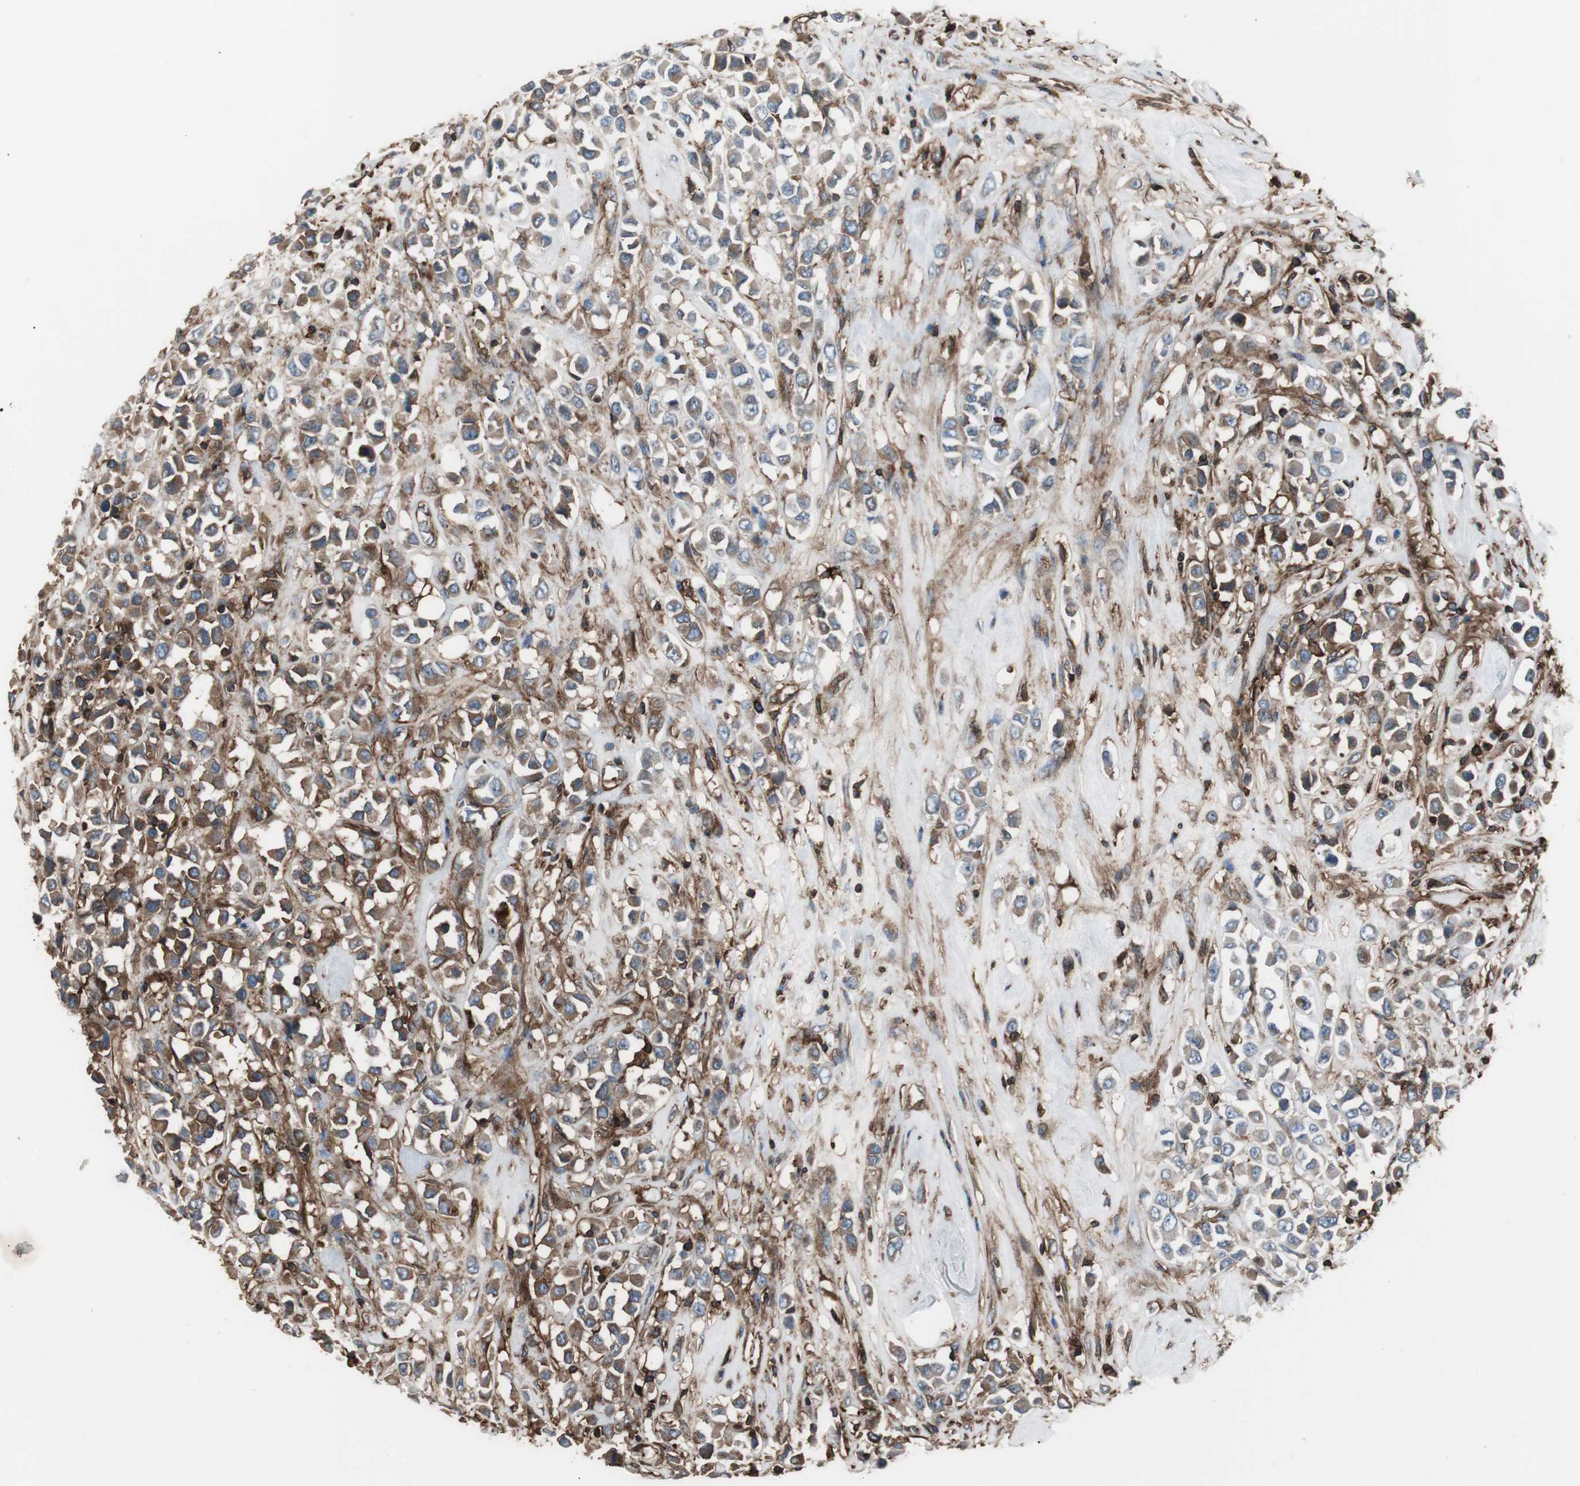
{"staining": {"intensity": "strong", "quantity": "25%-75%", "location": "cytoplasmic/membranous"}, "tissue": "breast cancer", "cell_type": "Tumor cells", "image_type": "cancer", "snomed": [{"axis": "morphology", "description": "Duct carcinoma"}, {"axis": "topography", "description": "Breast"}], "caption": "About 25%-75% of tumor cells in human breast invasive ductal carcinoma demonstrate strong cytoplasmic/membranous protein expression as visualized by brown immunohistochemical staining.", "gene": "B2M", "patient": {"sex": "female", "age": 61}}